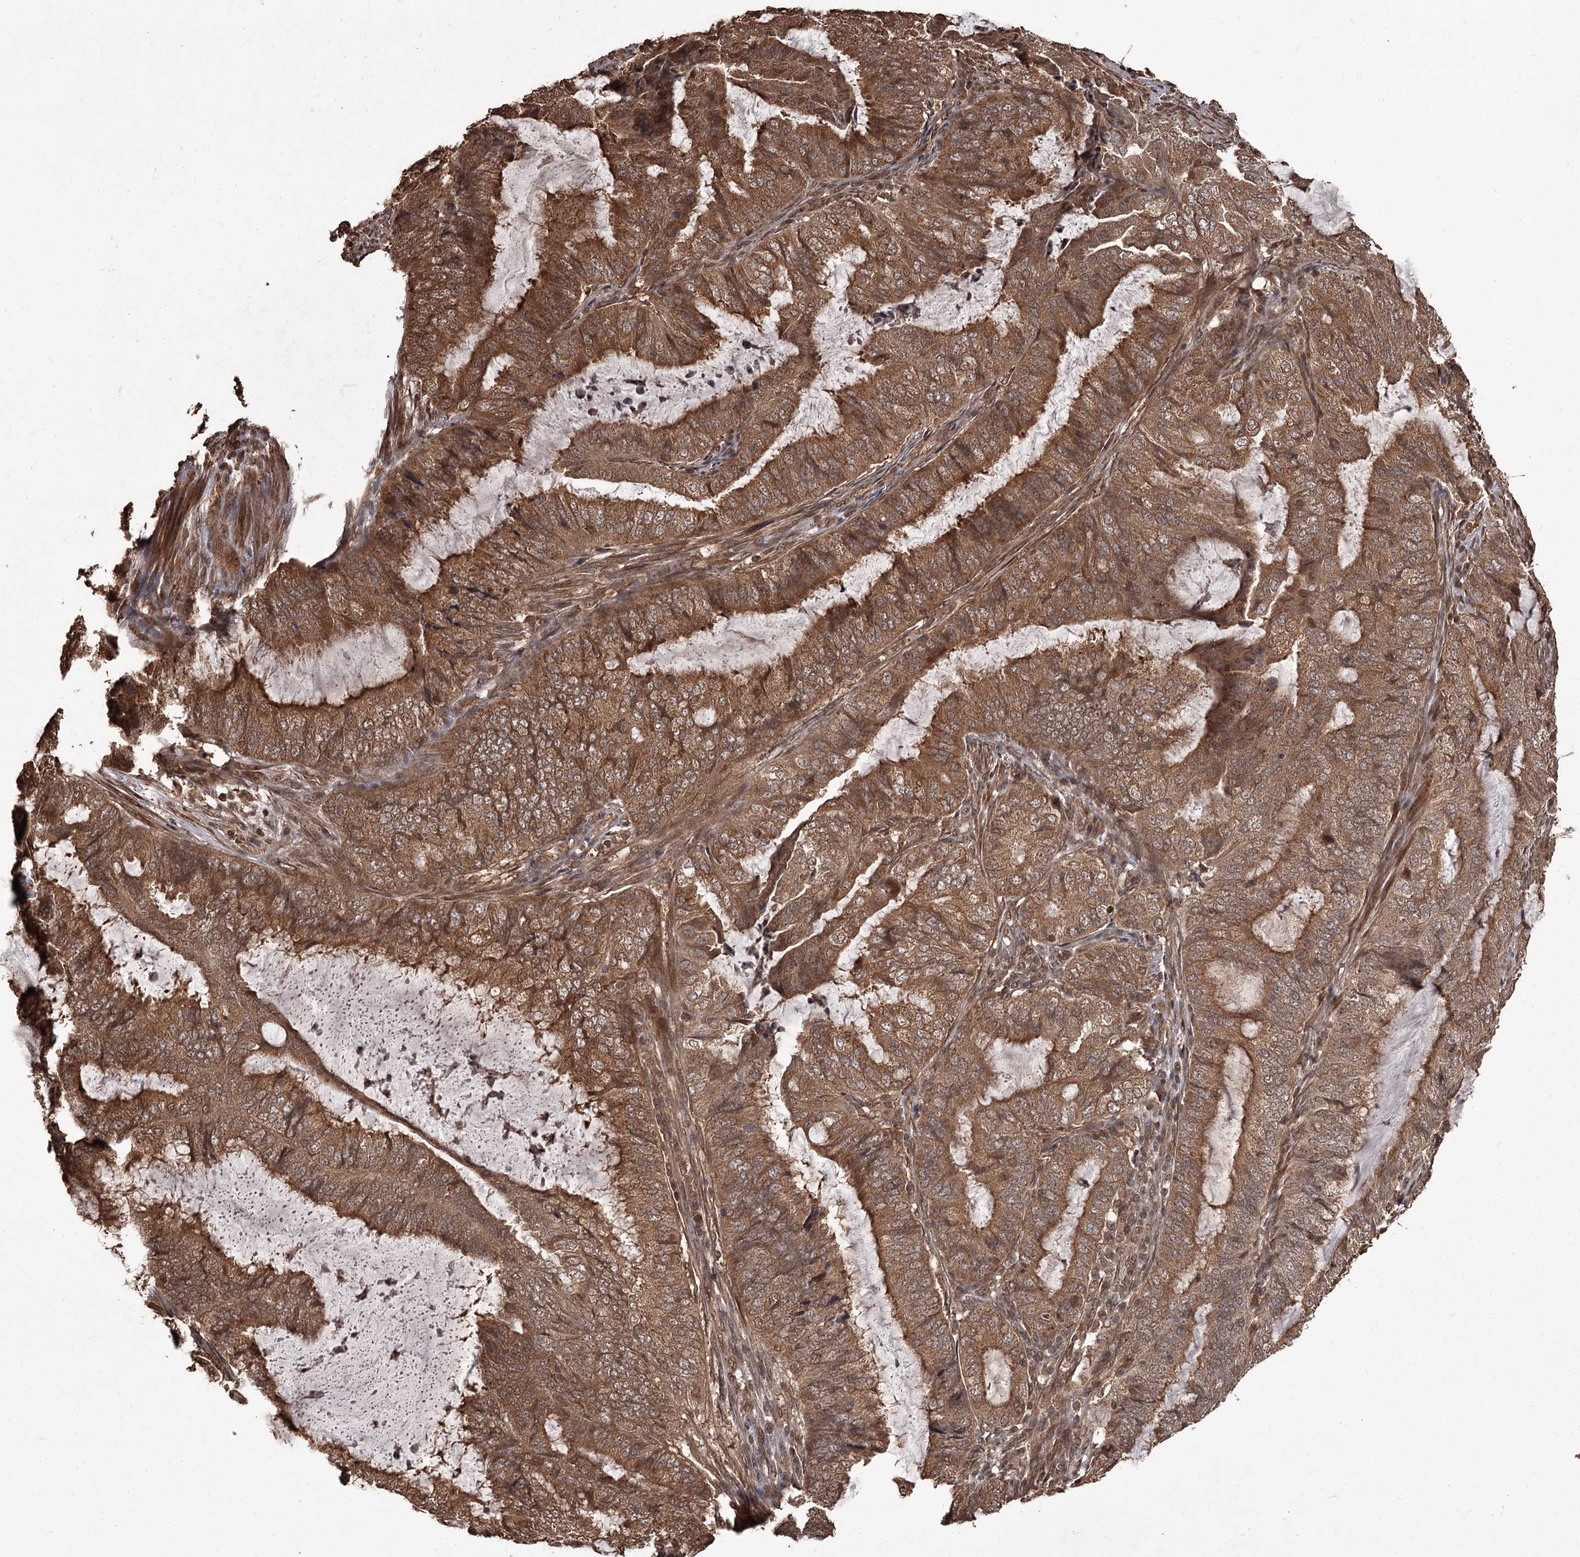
{"staining": {"intensity": "moderate", "quantity": ">75%", "location": "cytoplasmic/membranous"}, "tissue": "endometrial cancer", "cell_type": "Tumor cells", "image_type": "cancer", "snomed": [{"axis": "morphology", "description": "Adenocarcinoma, NOS"}, {"axis": "topography", "description": "Endometrium"}], "caption": "DAB (3,3'-diaminobenzidine) immunohistochemical staining of endometrial cancer (adenocarcinoma) displays moderate cytoplasmic/membranous protein positivity in about >75% of tumor cells.", "gene": "NPRL2", "patient": {"sex": "female", "age": 51}}